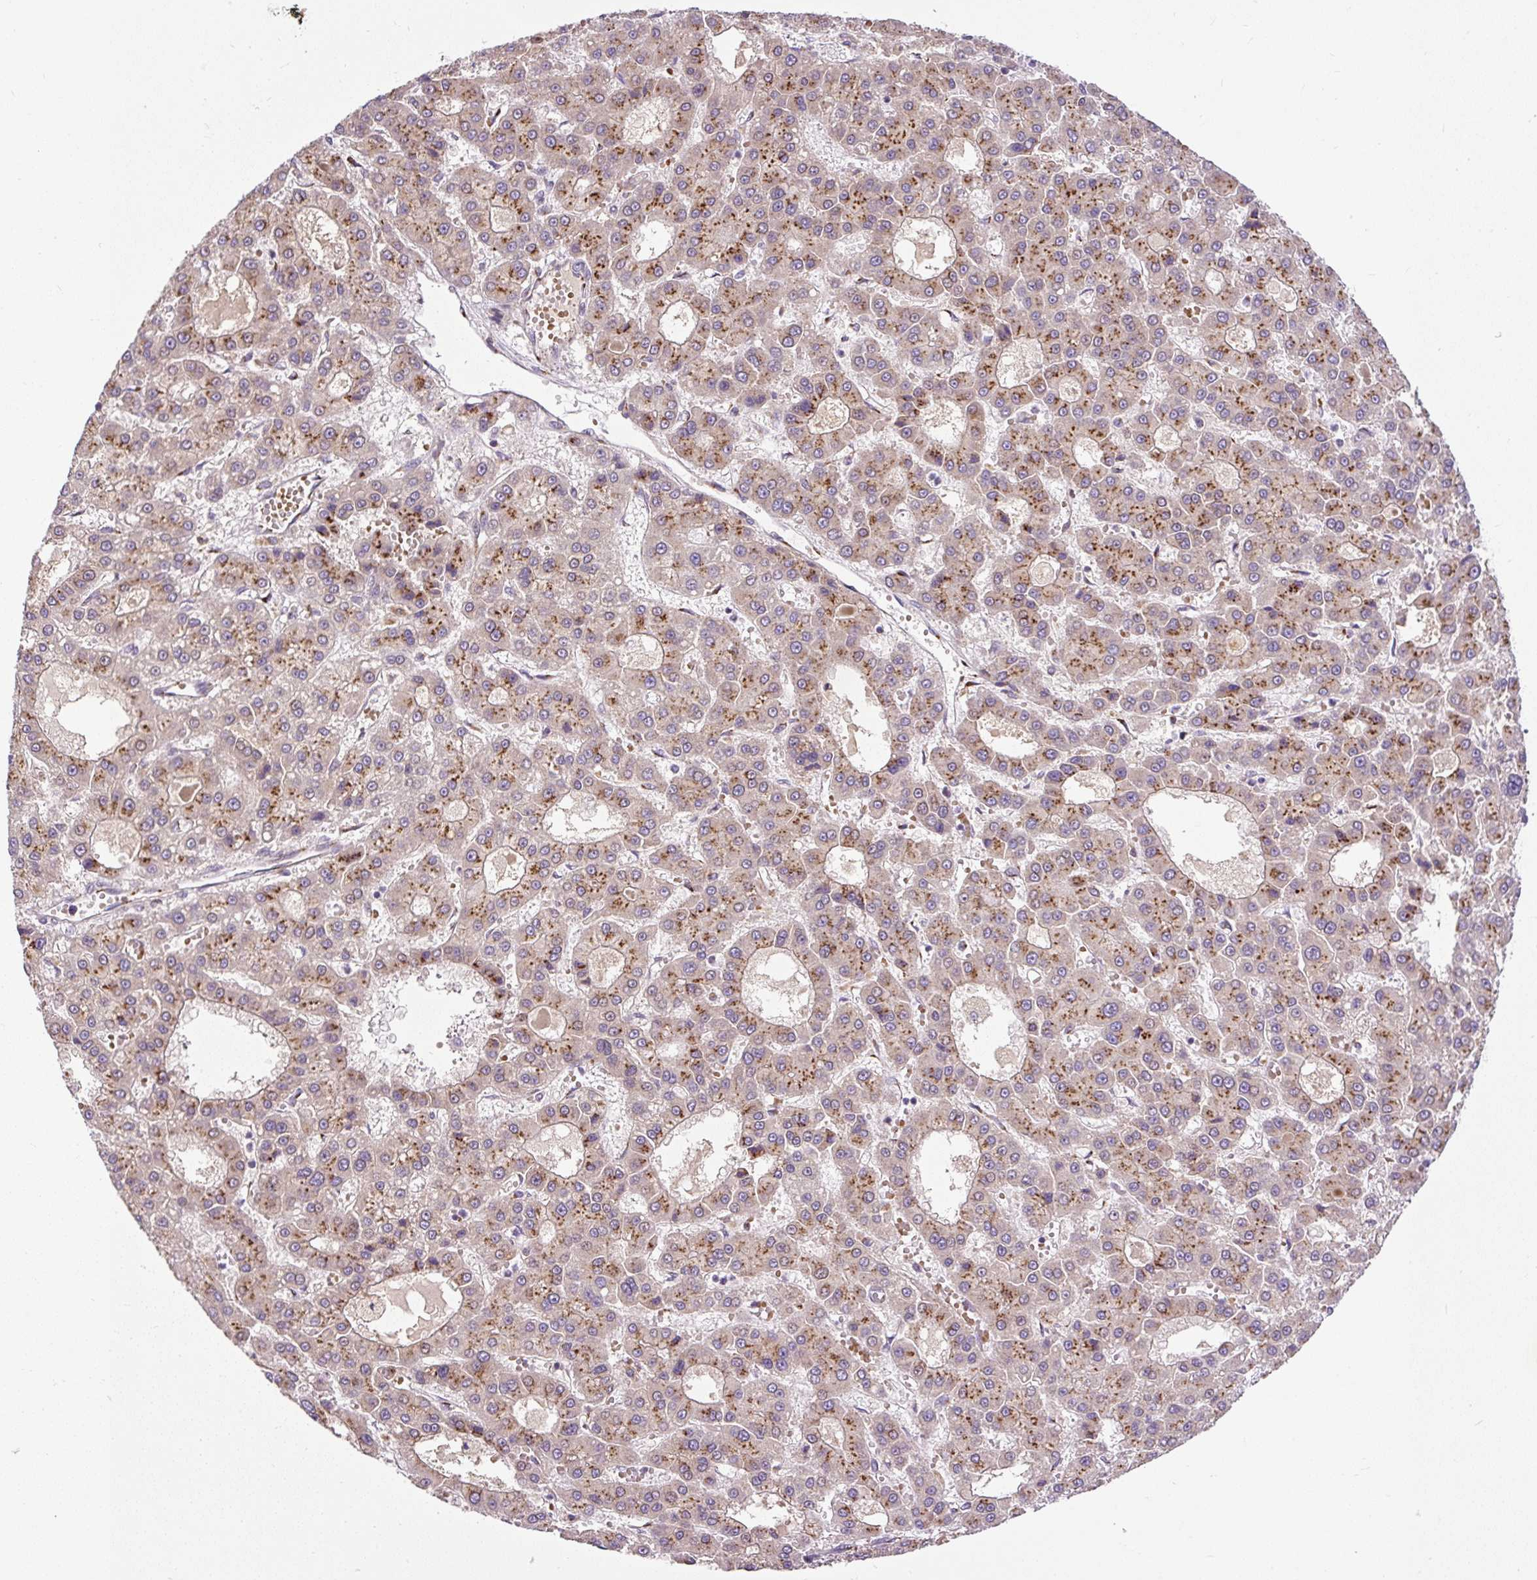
{"staining": {"intensity": "moderate", "quantity": ">75%", "location": "cytoplasmic/membranous"}, "tissue": "liver cancer", "cell_type": "Tumor cells", "image_type": "cancer", "snomed": [{"axis": "morphology", "description": "Carcinoma, Hepatocellular, NOS"}, {"axis": "topography", "description": "Liver"}], "caption": "Immunohistochemistry (IHC) of human liver hepatocellular carcinoma shows medium levels of moderate cytoplasmic/membranous positivity in approximately >75% of tumor cells.", "gene": "MSMP", "patient": {"sex": "male", "age": 70}}